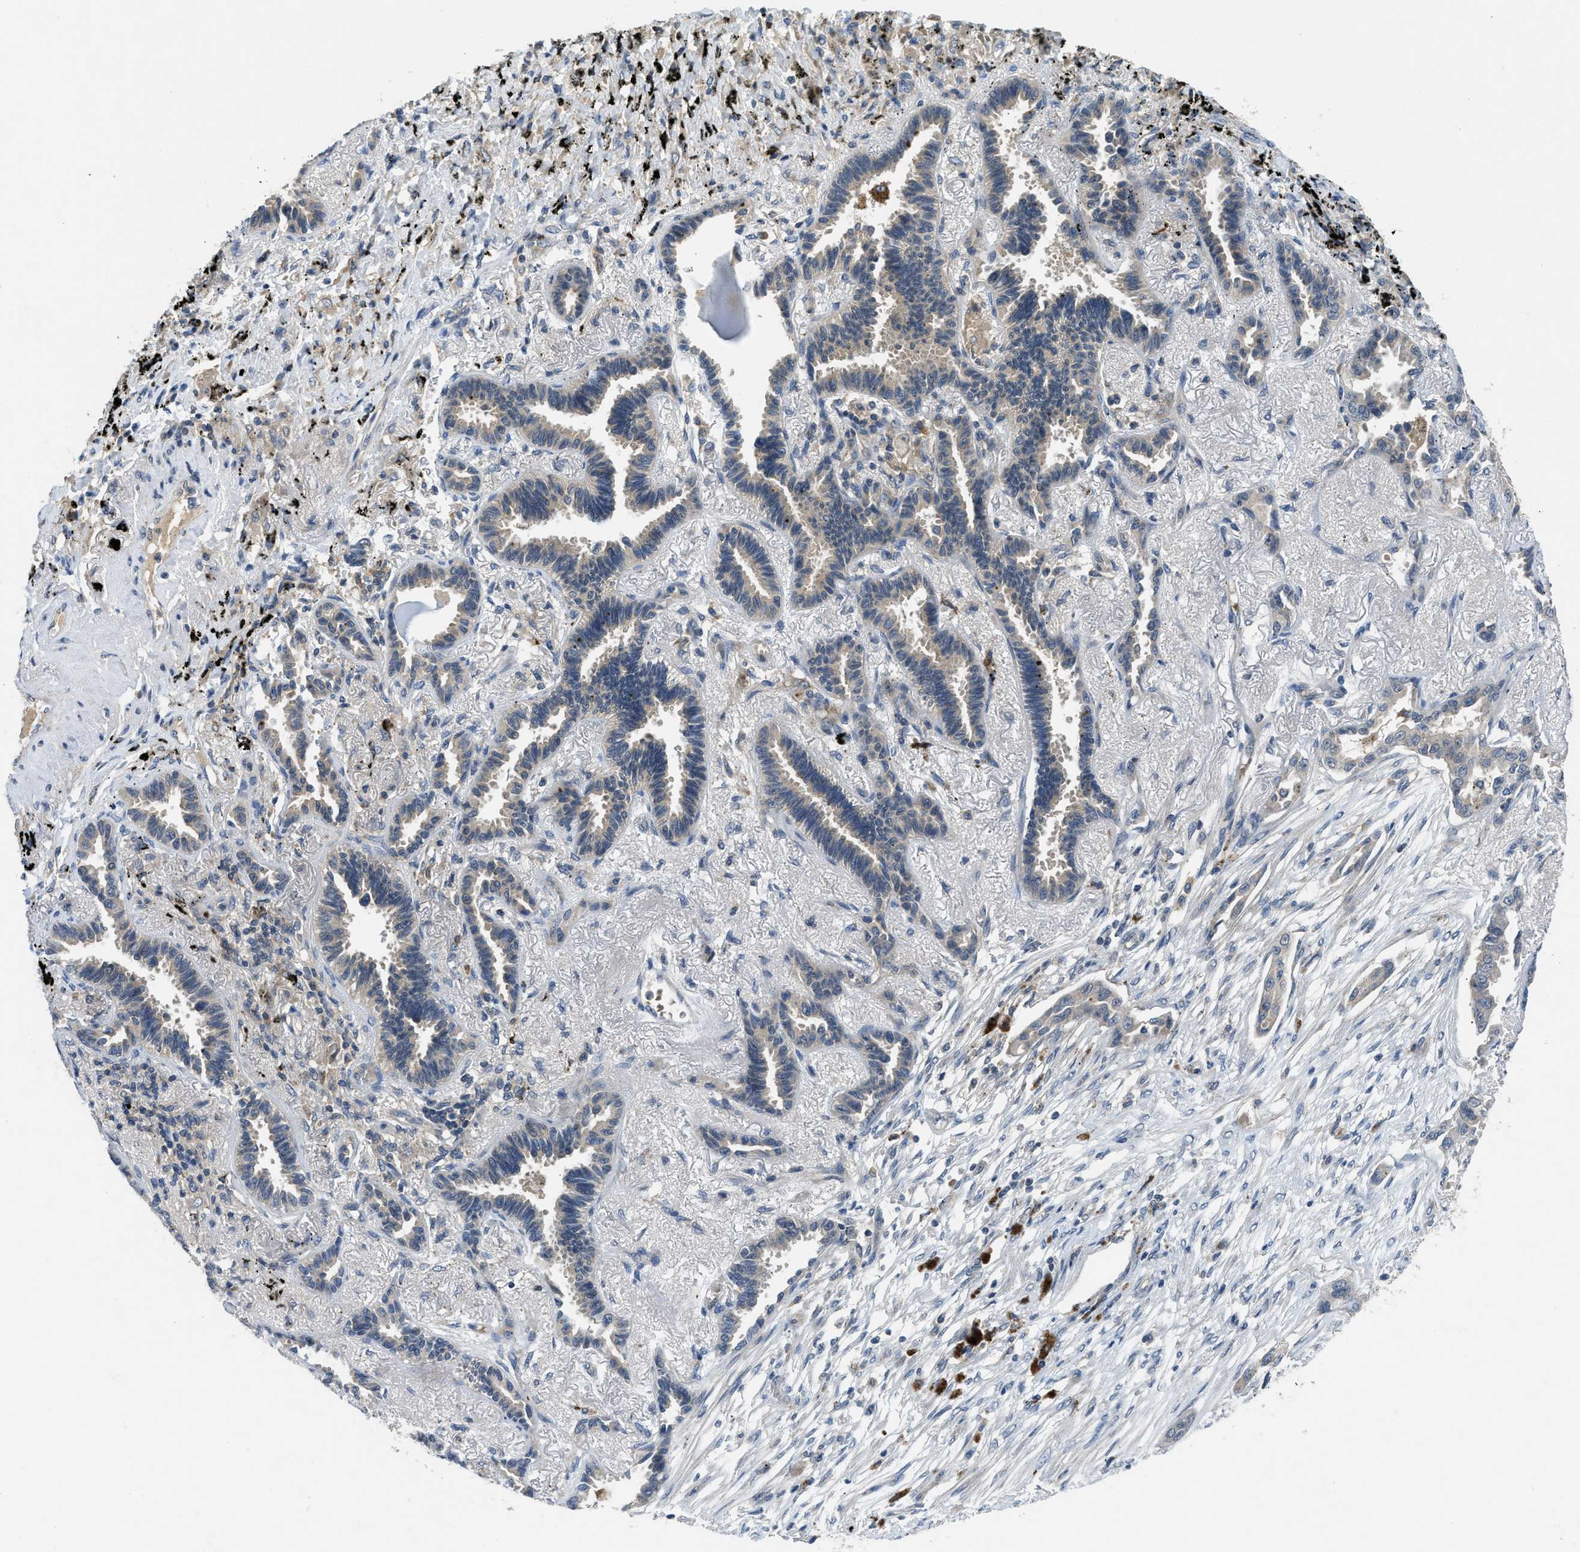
{"staining": {"intensity": "weak", "quantity": ">75%", "location": "cytoplasmic/membranous"}, "tissue": "lung cancer", "cell_type": "Tumor cells", "image_type": "cancer", "snomed": [{"axis": "morphology", "description": "Adenocarcinoma, NOS"}, {"axis": "topography", "description": "Lung"}], "caption": "Immunohistochemical staining of lung cancer reveals low levels of weak cytoplasmic/membranous expression in approximately >75% of tumor cells. The staining was performed using DAB (3,3'-diaminobenzidine) to visualize the protein expression in brown, while the nuclei were stained in blue with hematoxylin (Magnification: 20x).", "gene": "PDE7A", "patient": {"sex": "male", "age": 59}}